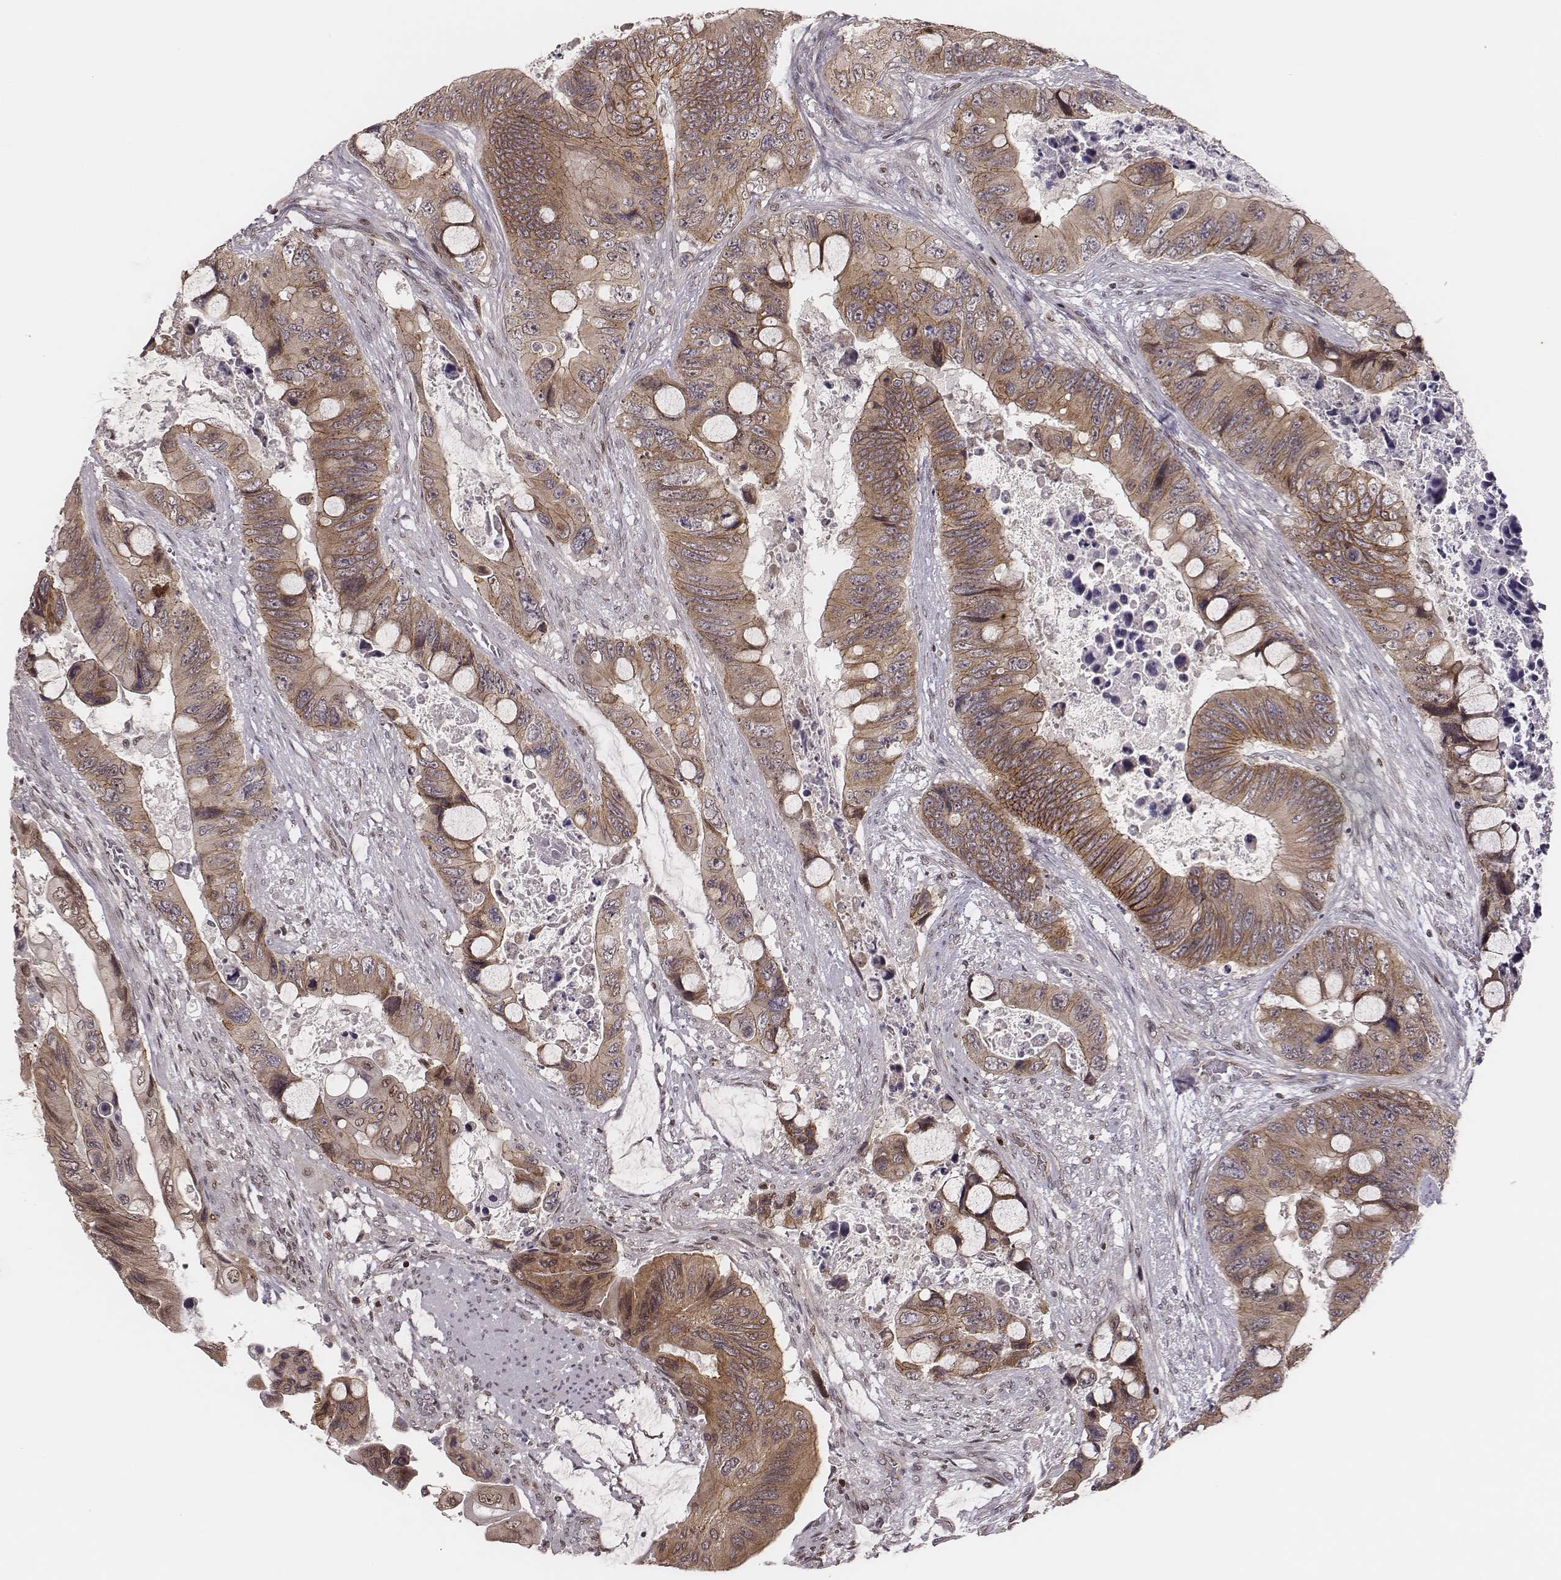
{"staining": {"intensity": "weak", "quantity": ">75%", "location": "cytoplasmic/membranous"}, "tissue": "colorectal cancer", "cell_type": "Tumor cells", "image_type": "cancer", "snomed": [{"axis": "morphology", "description": "Adenocarcinoma, NOS"}, {"axis": "topography", "description": "Rectum"}], "caption": "Adenocarcinoma (colorectal) tissue reveals weak cytoplasmic/membranous positivity in approximately >75% of tumor cells, visualized by immunohistochemistry. (Brightfield microscopy of DAB IHC at high magnification).", "gene": "WDR59", "patient": {"sex": "male", "age": 63}}